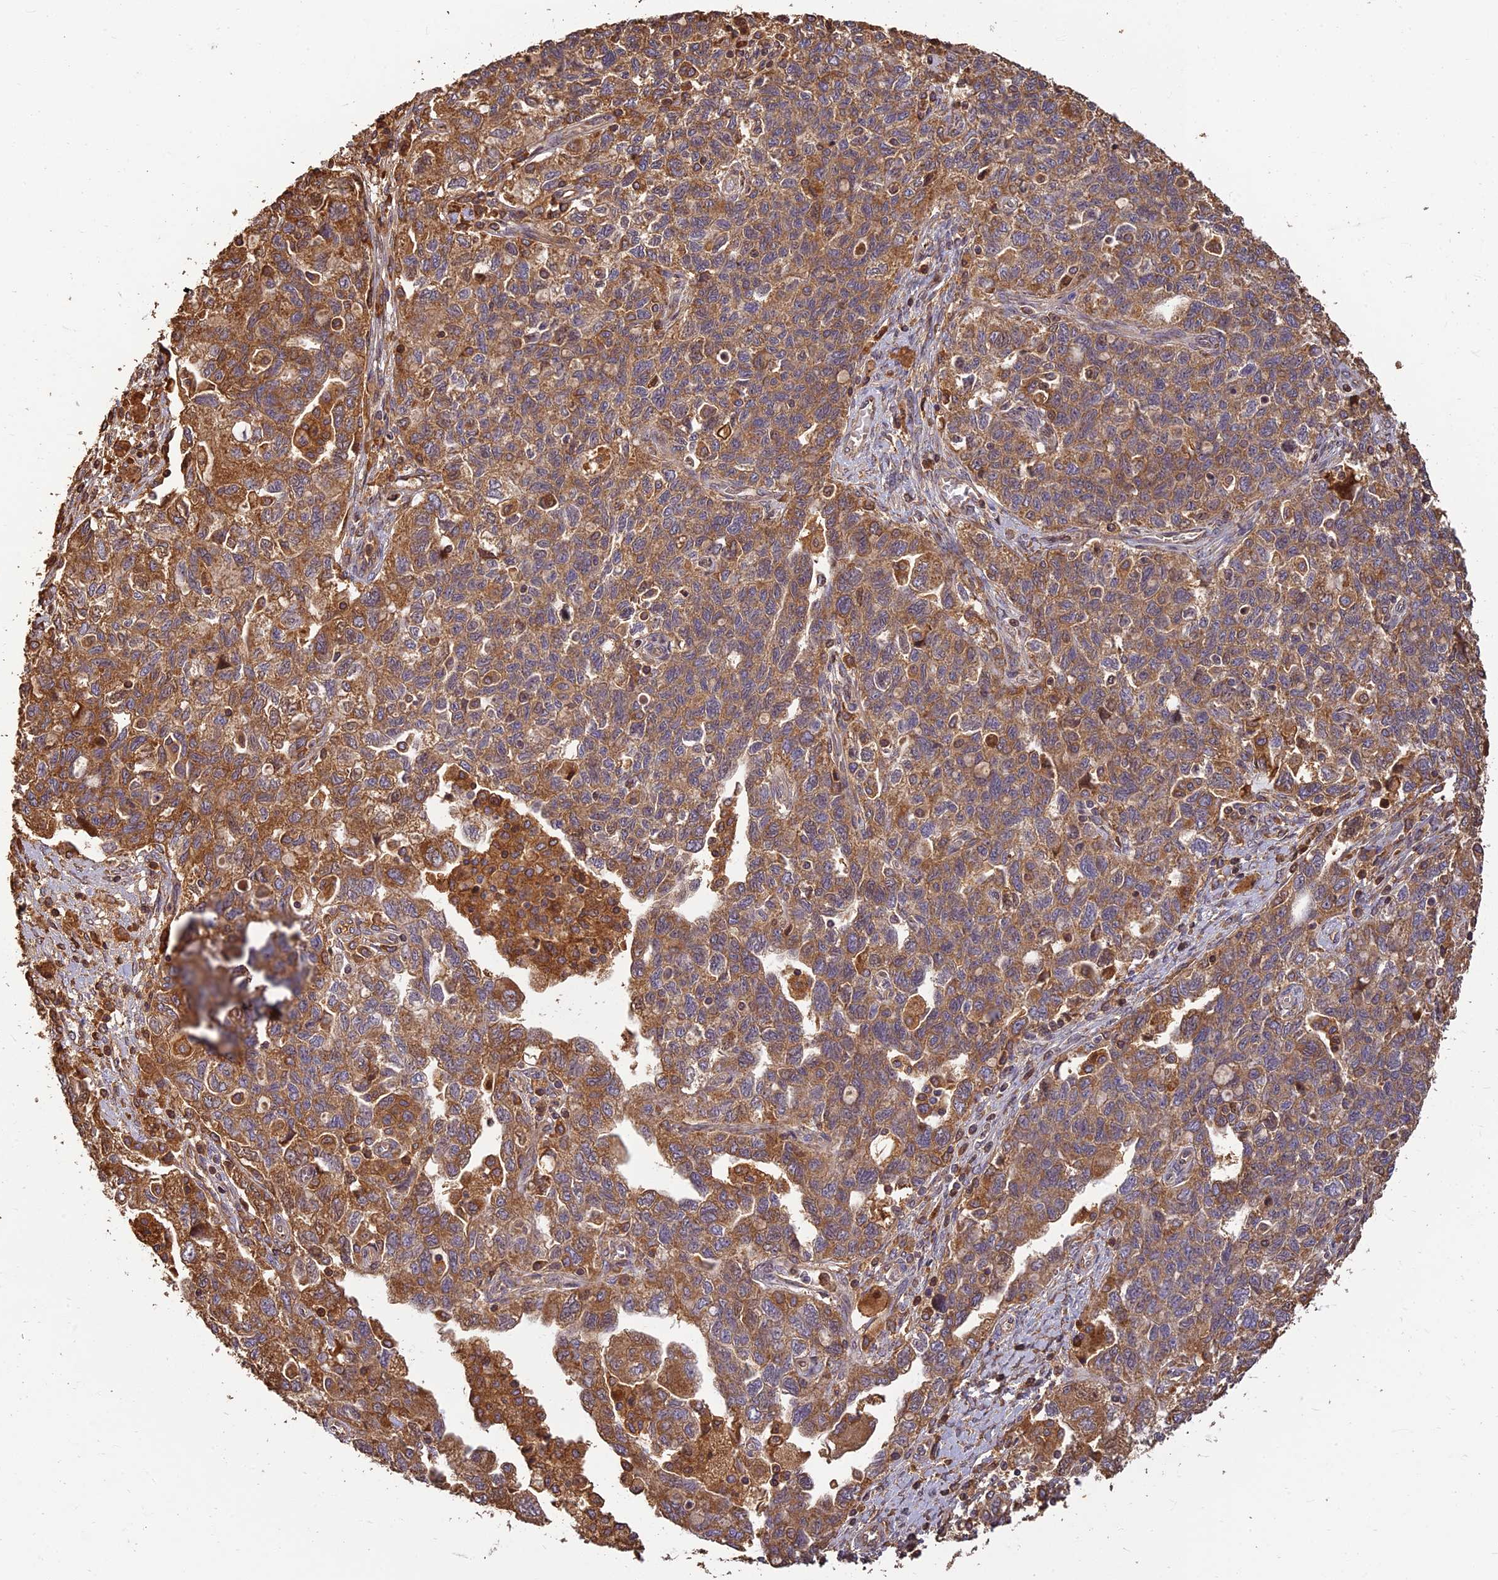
{"staining": {"intensity": "moderate", "quantity": ">75%", "location": "cytoplasmic/membranous"}, "tissue": "ovarian cancer", "cell_type": "Tumor cells", "image_type": "cancer", "snomed": [{"axis": "morphology", "description": "Carcinoma, NOS"}, {"axis": "morphology", "description": "Cystadenocarcinoma, serous, NOS"}, {"axis": "topography", "description": "Ovary"}], "caption": "The histopathology image exhibits immunohistochemical staining of ovarian cancer. There is moderate cytoplasmic/membranous positivity is appreciated in about >75% of tumor cells.", "gene": "CORO1C", "patient": {"sex": "female", "age": 69}}